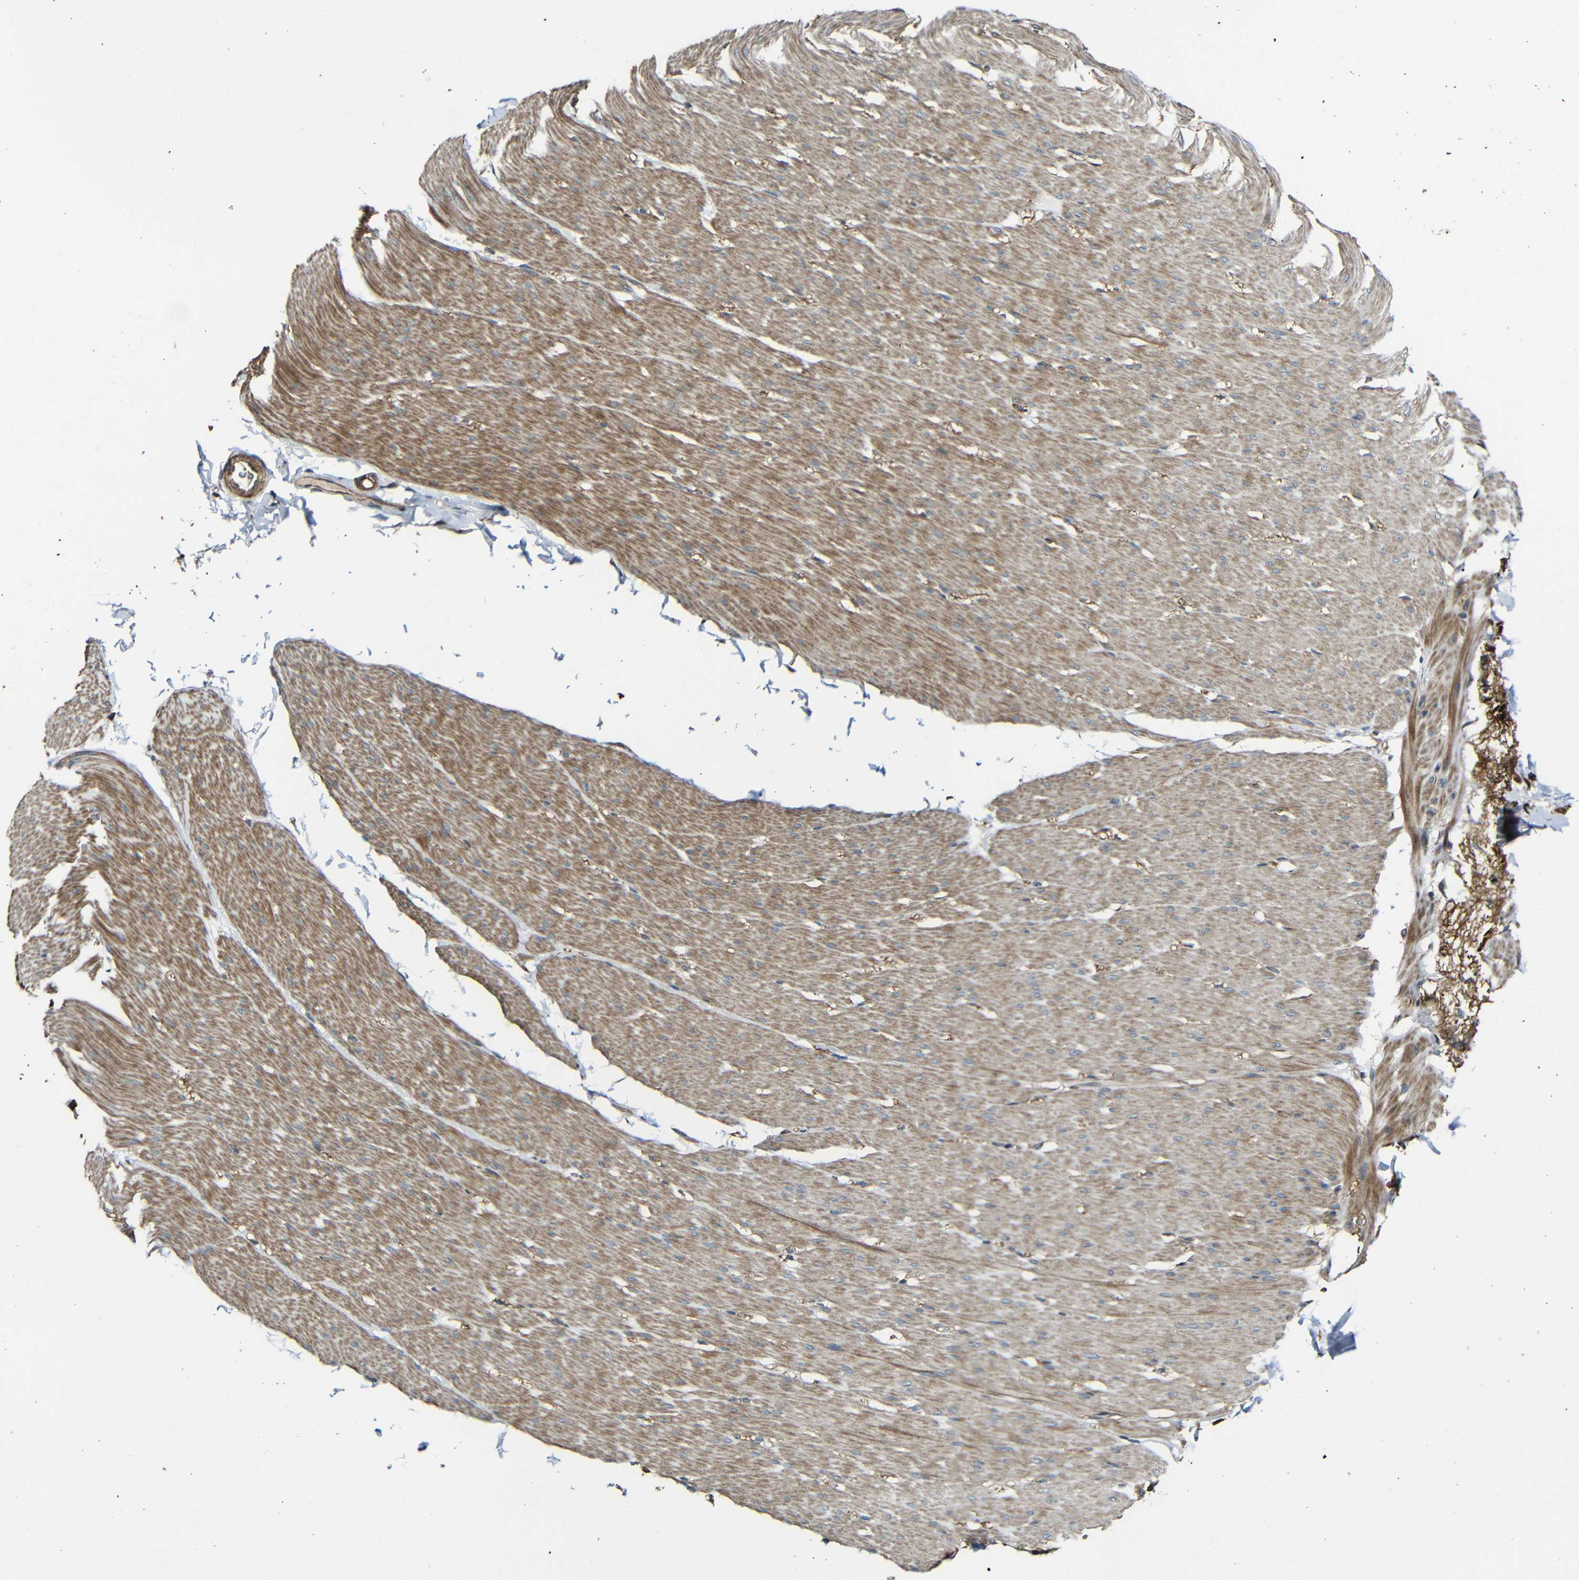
{"staining": {"intensity": "moderate", "quantity": ">75%", "location": "cytoplasmic/membranous"}, "tissue": "smooth muscle", "cell_type": "Smooth muscle cells", "image_type": "normal", "snomed": [{"axis": "morphology", "description": "Normal tissue, NOS"}, {"axis": "topography", "description": "Smooth muscle"}, {"axis": "topography", "description": "Colon"}], "caption": "Immunohistochemistry (DAB) staining of unremarkable smooth muscle demonstrates moderate cytoplasmic/membranous protein positivity in about >75% of smooth muscle cells.", "gene": "RELL1", "patient": {"sex": "male", "age": 67}}